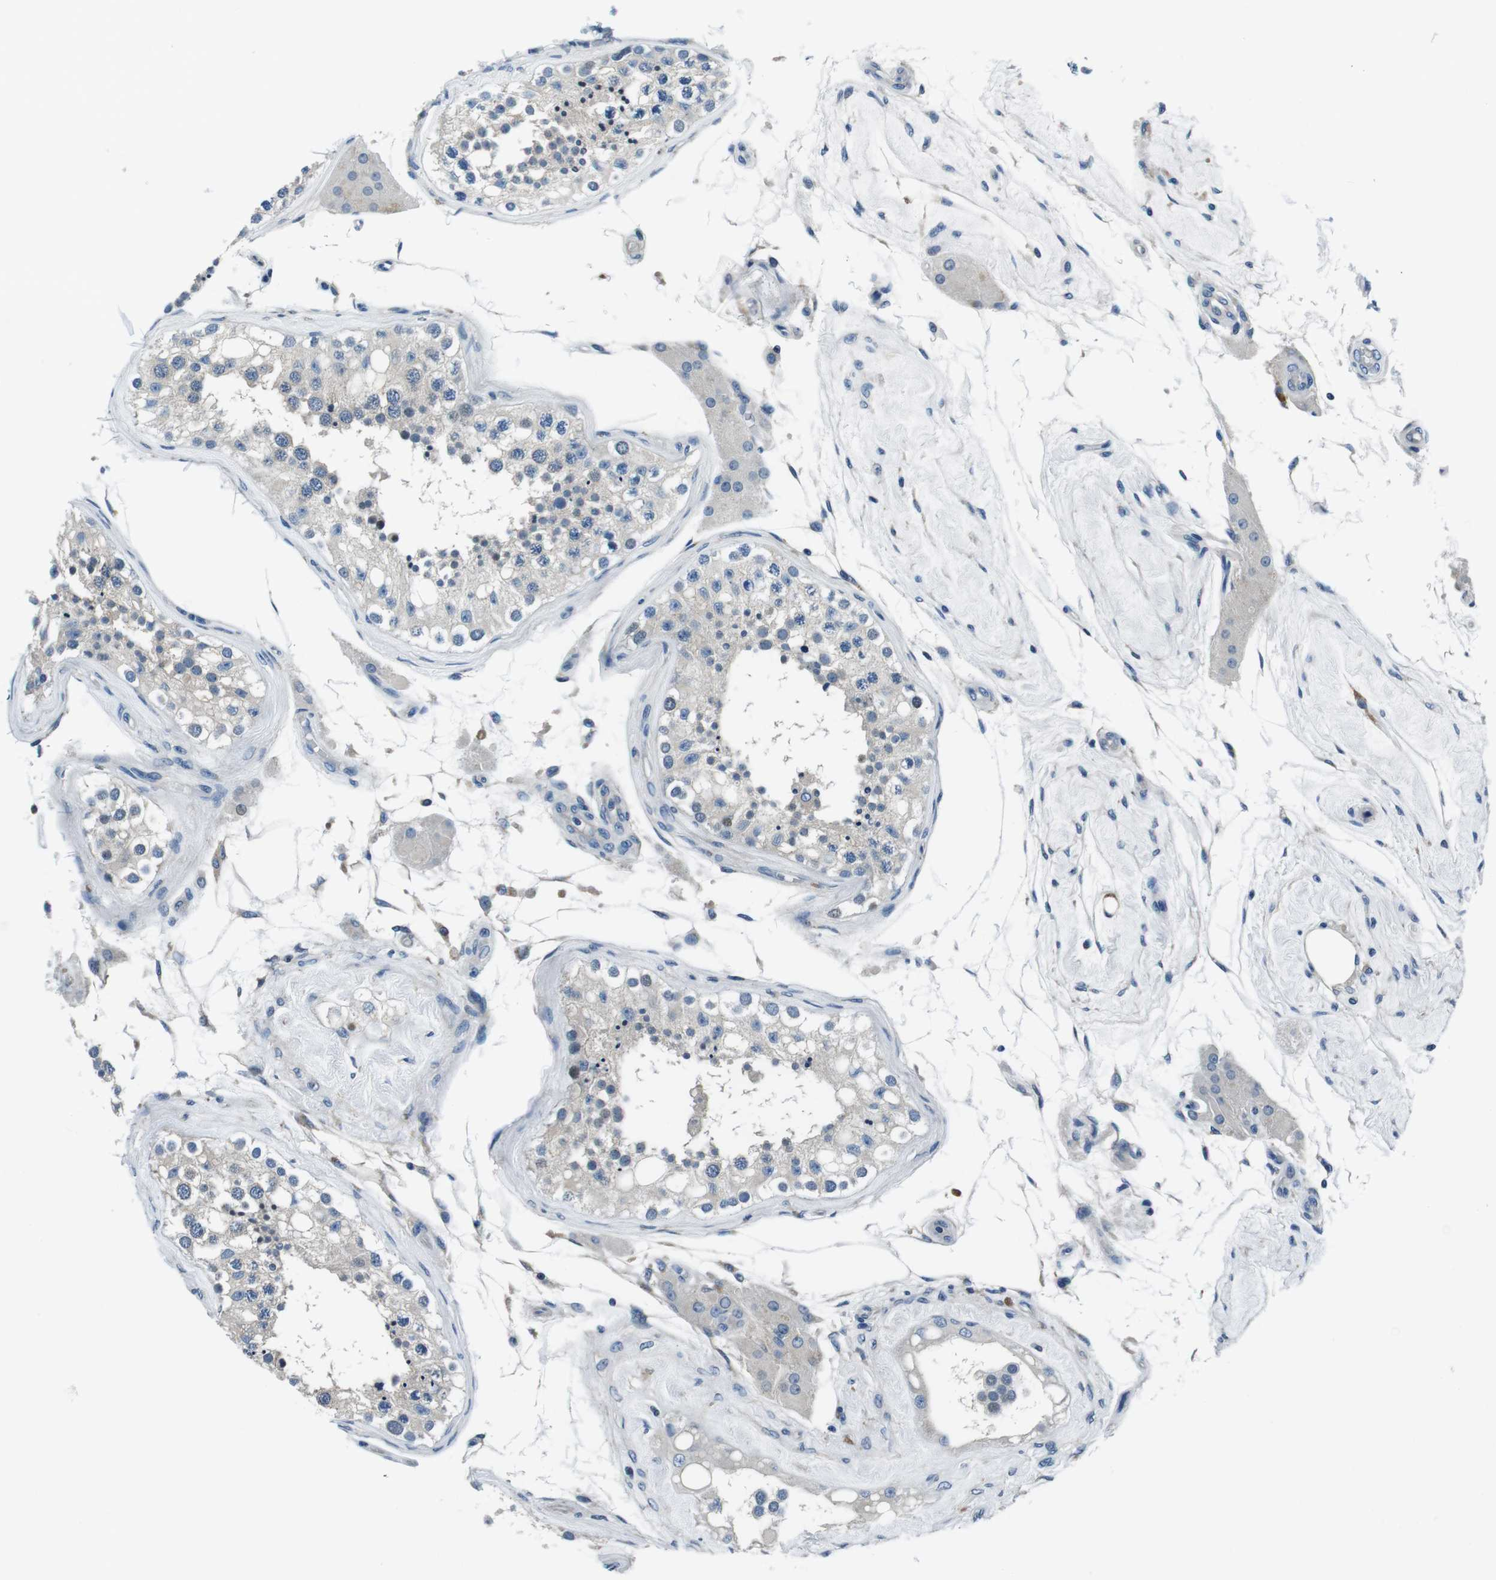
{"staining": {"intensity": "weak", "quantity": "<25%", "location": "nuclear"}, "tissue": "testis", "cell_type": "Cells in seminiferous ducts", "image_type": "normal", "snomed": [{"axis": "morphology", "description": "Normal tissue, NOS"}, {"axis": "topography", "description": "Testis"}], "caption": "Immunohistochemistry (IHC) photomicrograph of normal testis: testis stained with DAB (3,3'-diaminobenzidine) reveals no significant protein staining in cells in seminiferous ducts.", "gene": "KCNJ5", "patient": {"sex": "male", "age": 68}}